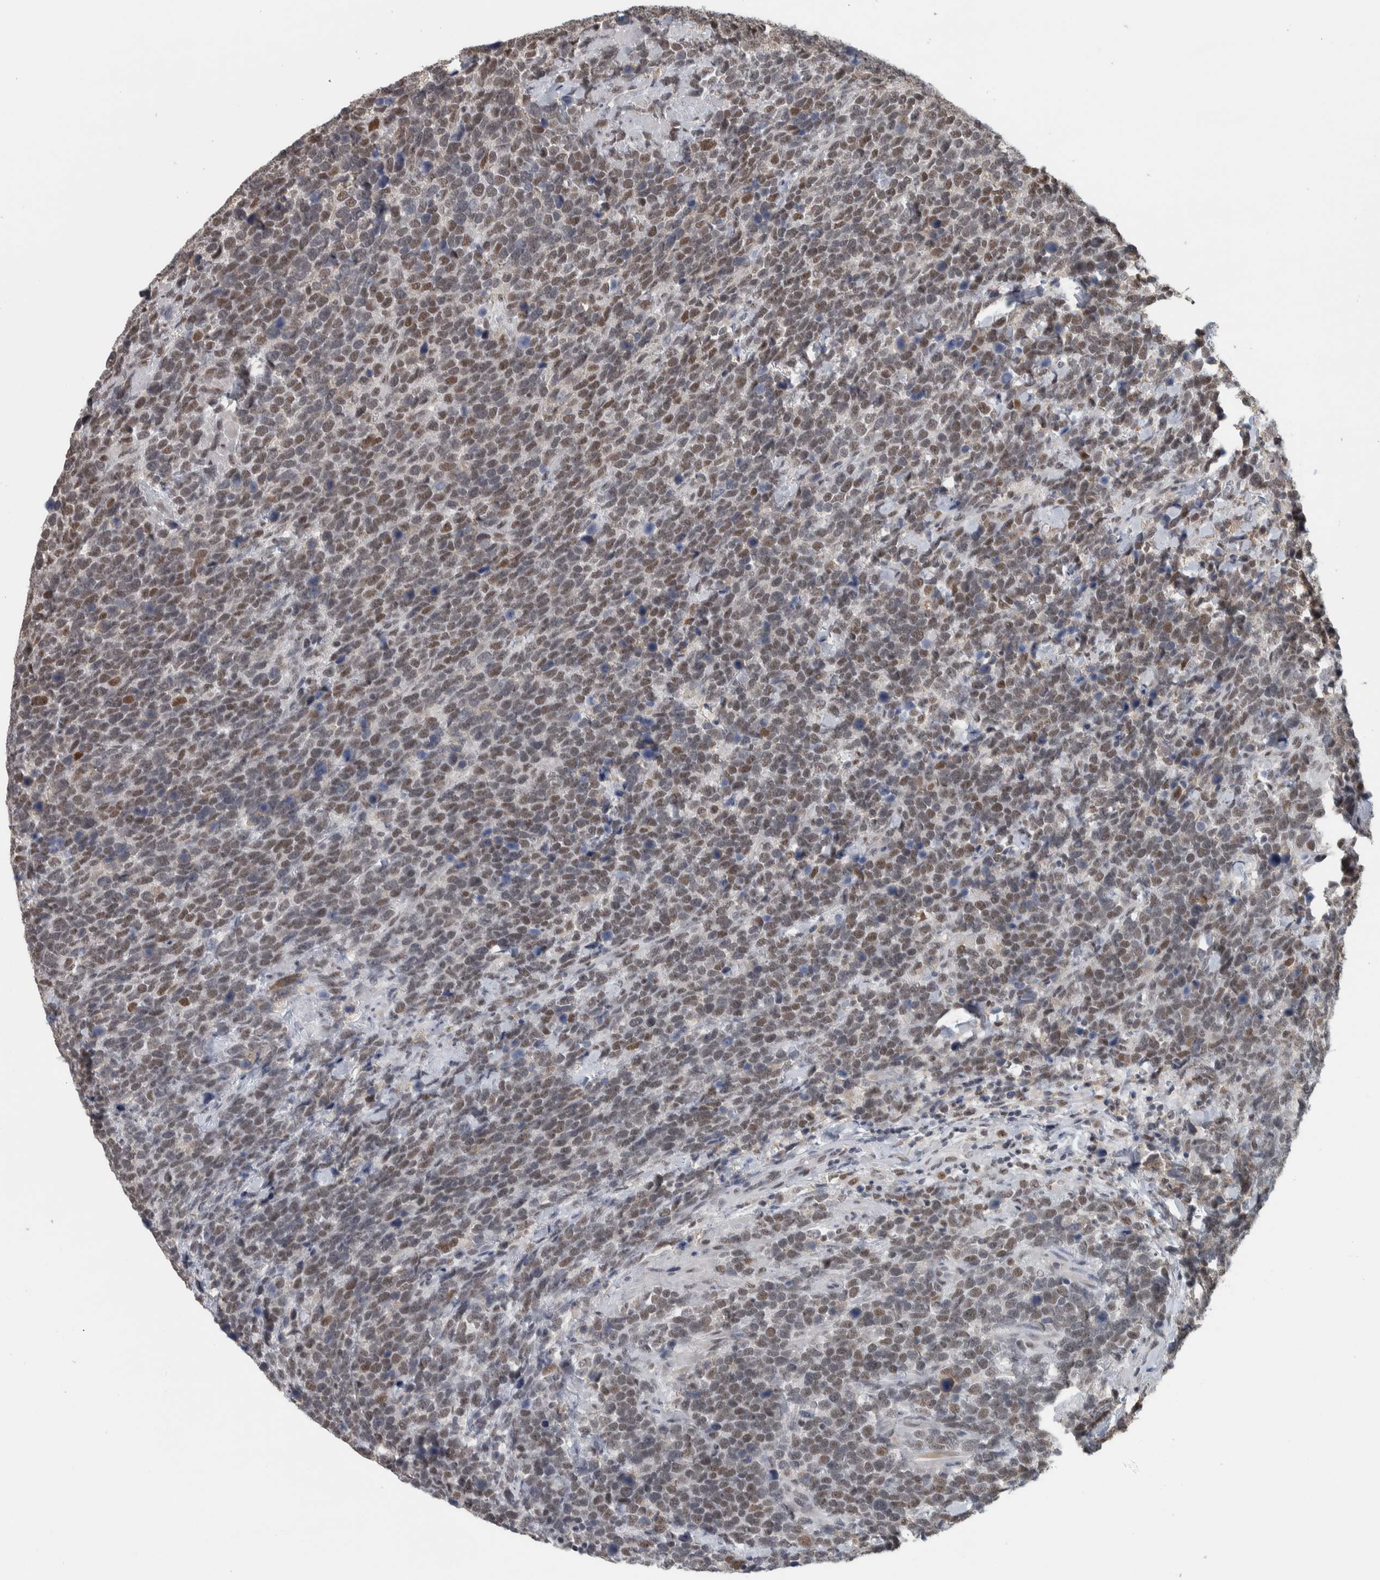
{"staining": {"intensity": "moderate", "quantity": ">75%", "location": "nuclear"}, "tissue": "urothelial cancer", "cell_type": "Tumor cells", "image_type": "cancer", "snomed": [{"axis": "morphology", "description": "Urothelial carcinoma, High grade"}, {"axis": "topography", "description": "Urinary bladder"}], "caption": "A brown stain labels moderate nuclear staining of a protein in high-grade urothelial carcinoma tumor cells.", "gene": "DDX42", "patient": {"sex": "female", "age": 82}}